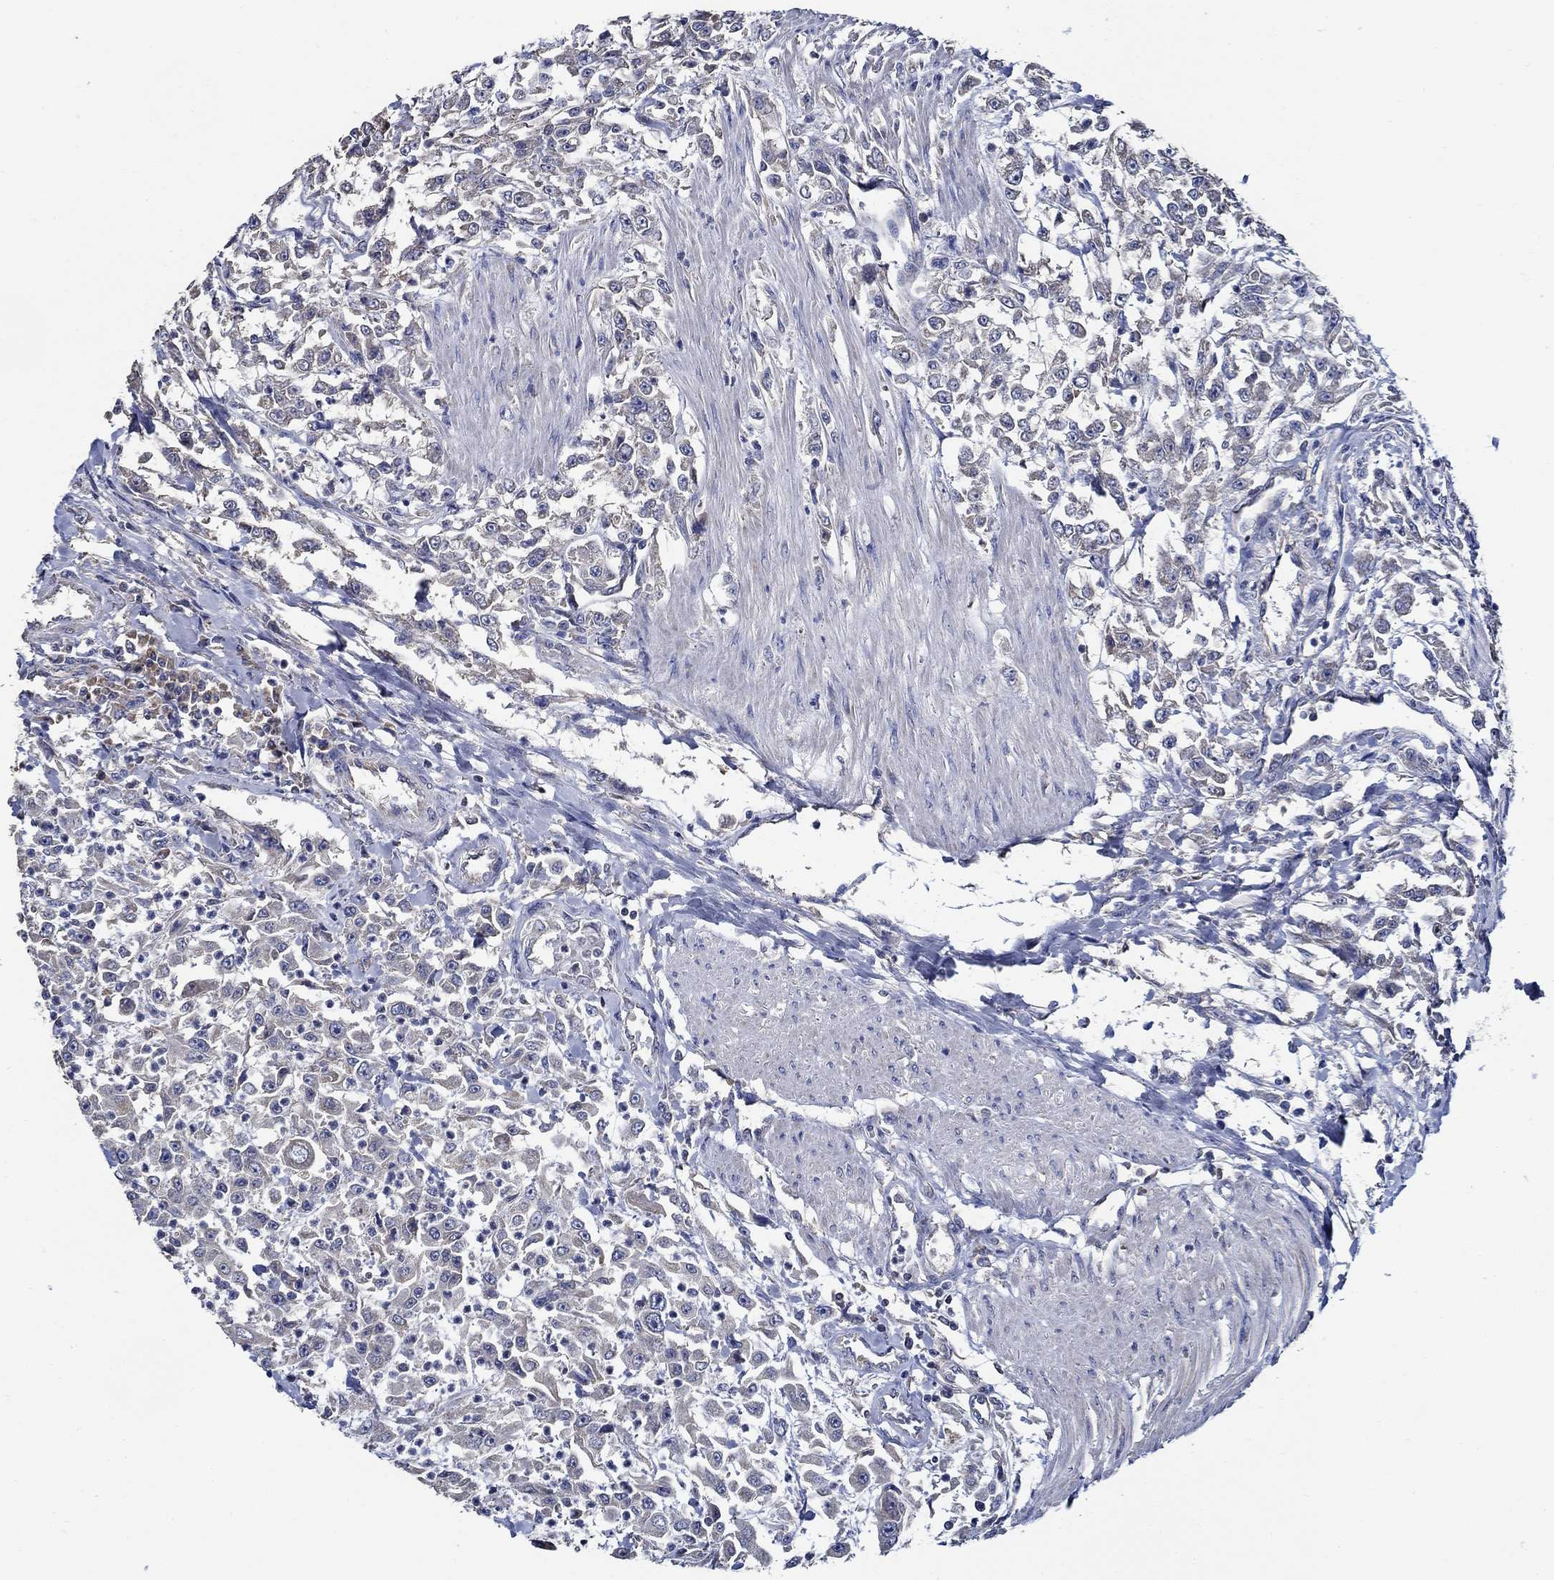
{"staining": {"intensity": "negative", "quantity": "none", "location": "none"}, "tissue": "urothelial cancer", "cell_type": "Tumor cells", "image_type": "cancer", "snomed": [{"axis": "morphology", "description": "Urothelial carcinoma, High grade"}, {"axis": "topography", "description": "Urinary bladder"}], "caption": "Immunohistochemical staining of urothelial cancer demonstrates no significant expression in tumor cells.", "gene": "WDR53", "patient": {"sex": "male", "age": 46}}